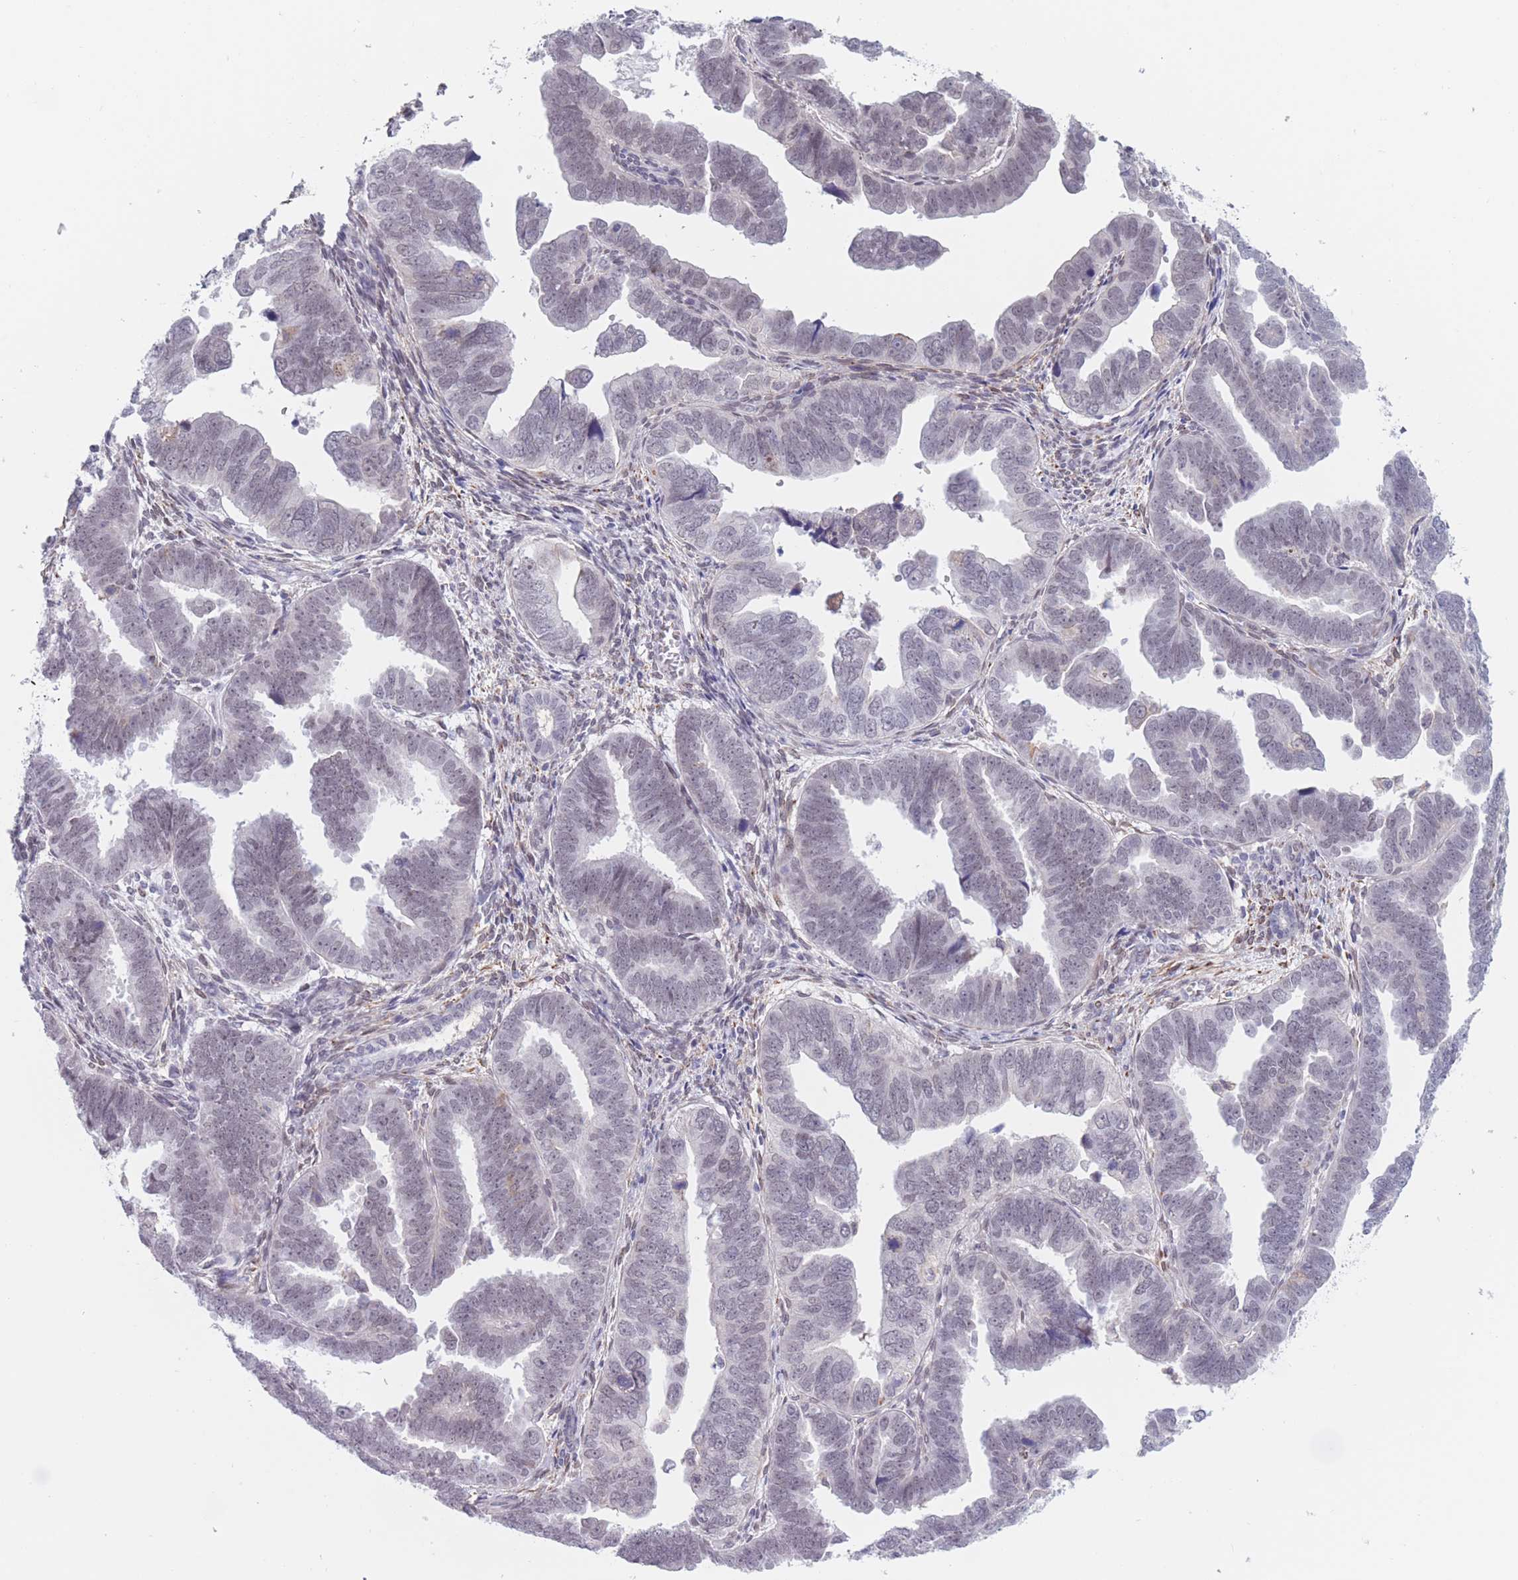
{"staining": {"intensity": "negative", "quantity": "none", "location": "none"}, "tissue": "endometrial cancer", "cell_type": "Tumor cells", "image_type": "cancer", "snomed": [{"axis": "morphology", "description": "Adenocarcinoma, NOS"}, {"axis": "topography", "description": "Endometrium"}], "caption": "DAB (3,3'-diaminobenzidine) immunohistochemical staining of human endometrial cancer reveals no significant staining in tumor cells.", "gene": "PODXL", "patient": {"sex": "female", "age": 75}}